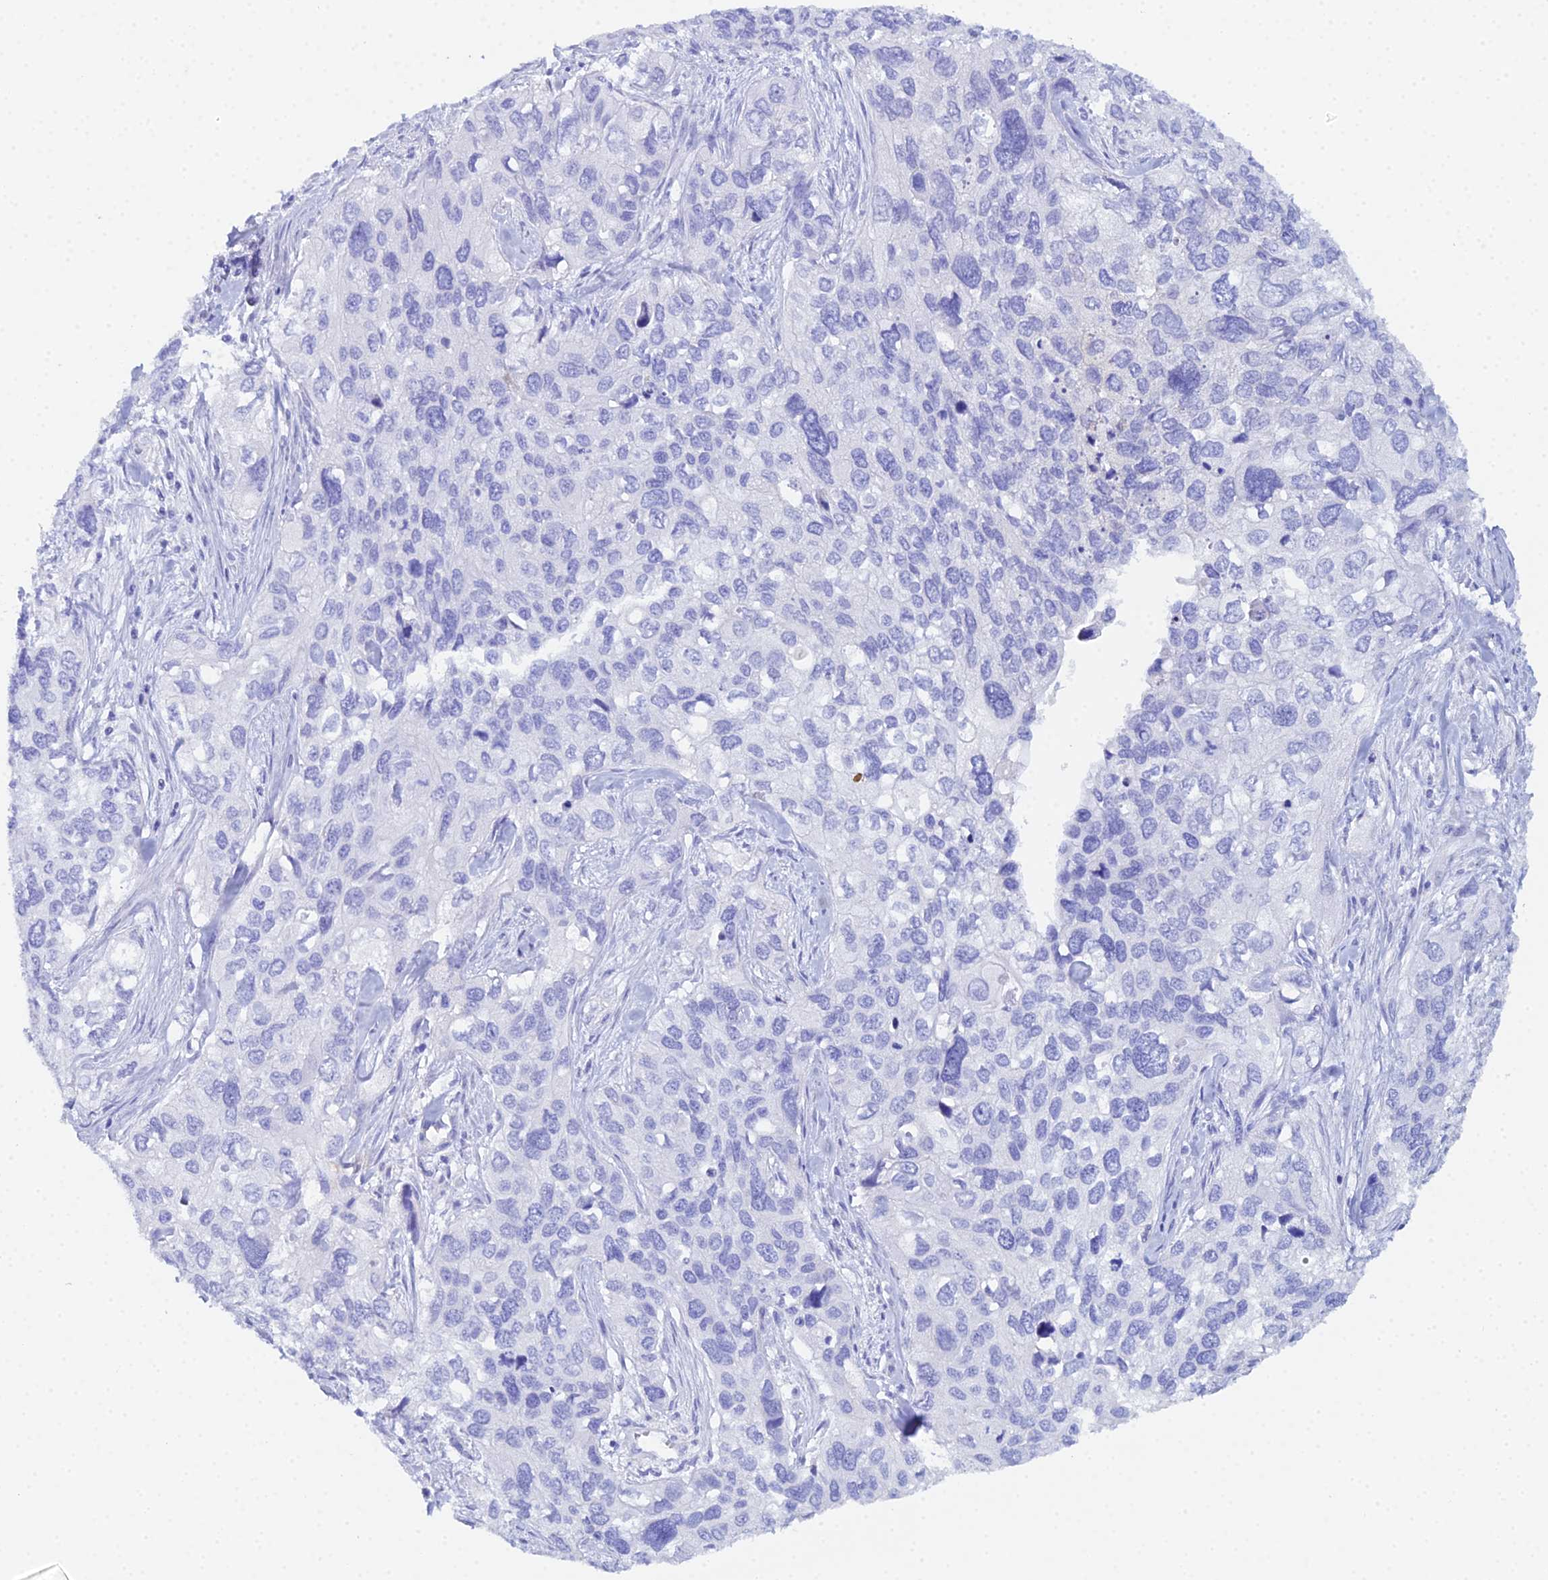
{"staining": {"intensity": "negative", "quantity": "none", "location": "none"}, "tissue": "cervical cancer", "cell_type": "Tumor cells", "image_type": "cancer", "snomed": [{"axis": "morphology", "description": "Squamous cell carcinoma, NOS"}, {"axis": "topography", "description": "Cervix"}], "caption": "High magnification brightfield microscopy of cervical cancer (squamous cell carcinoma) stained with DAB (3,3'-diaminobenzidine) (brown) and counterstained with hematoxylin (blue): tumor cells show no significant positivity.", "gene": "CELA3A", "patient": {"sex": "female", "age": 55}}